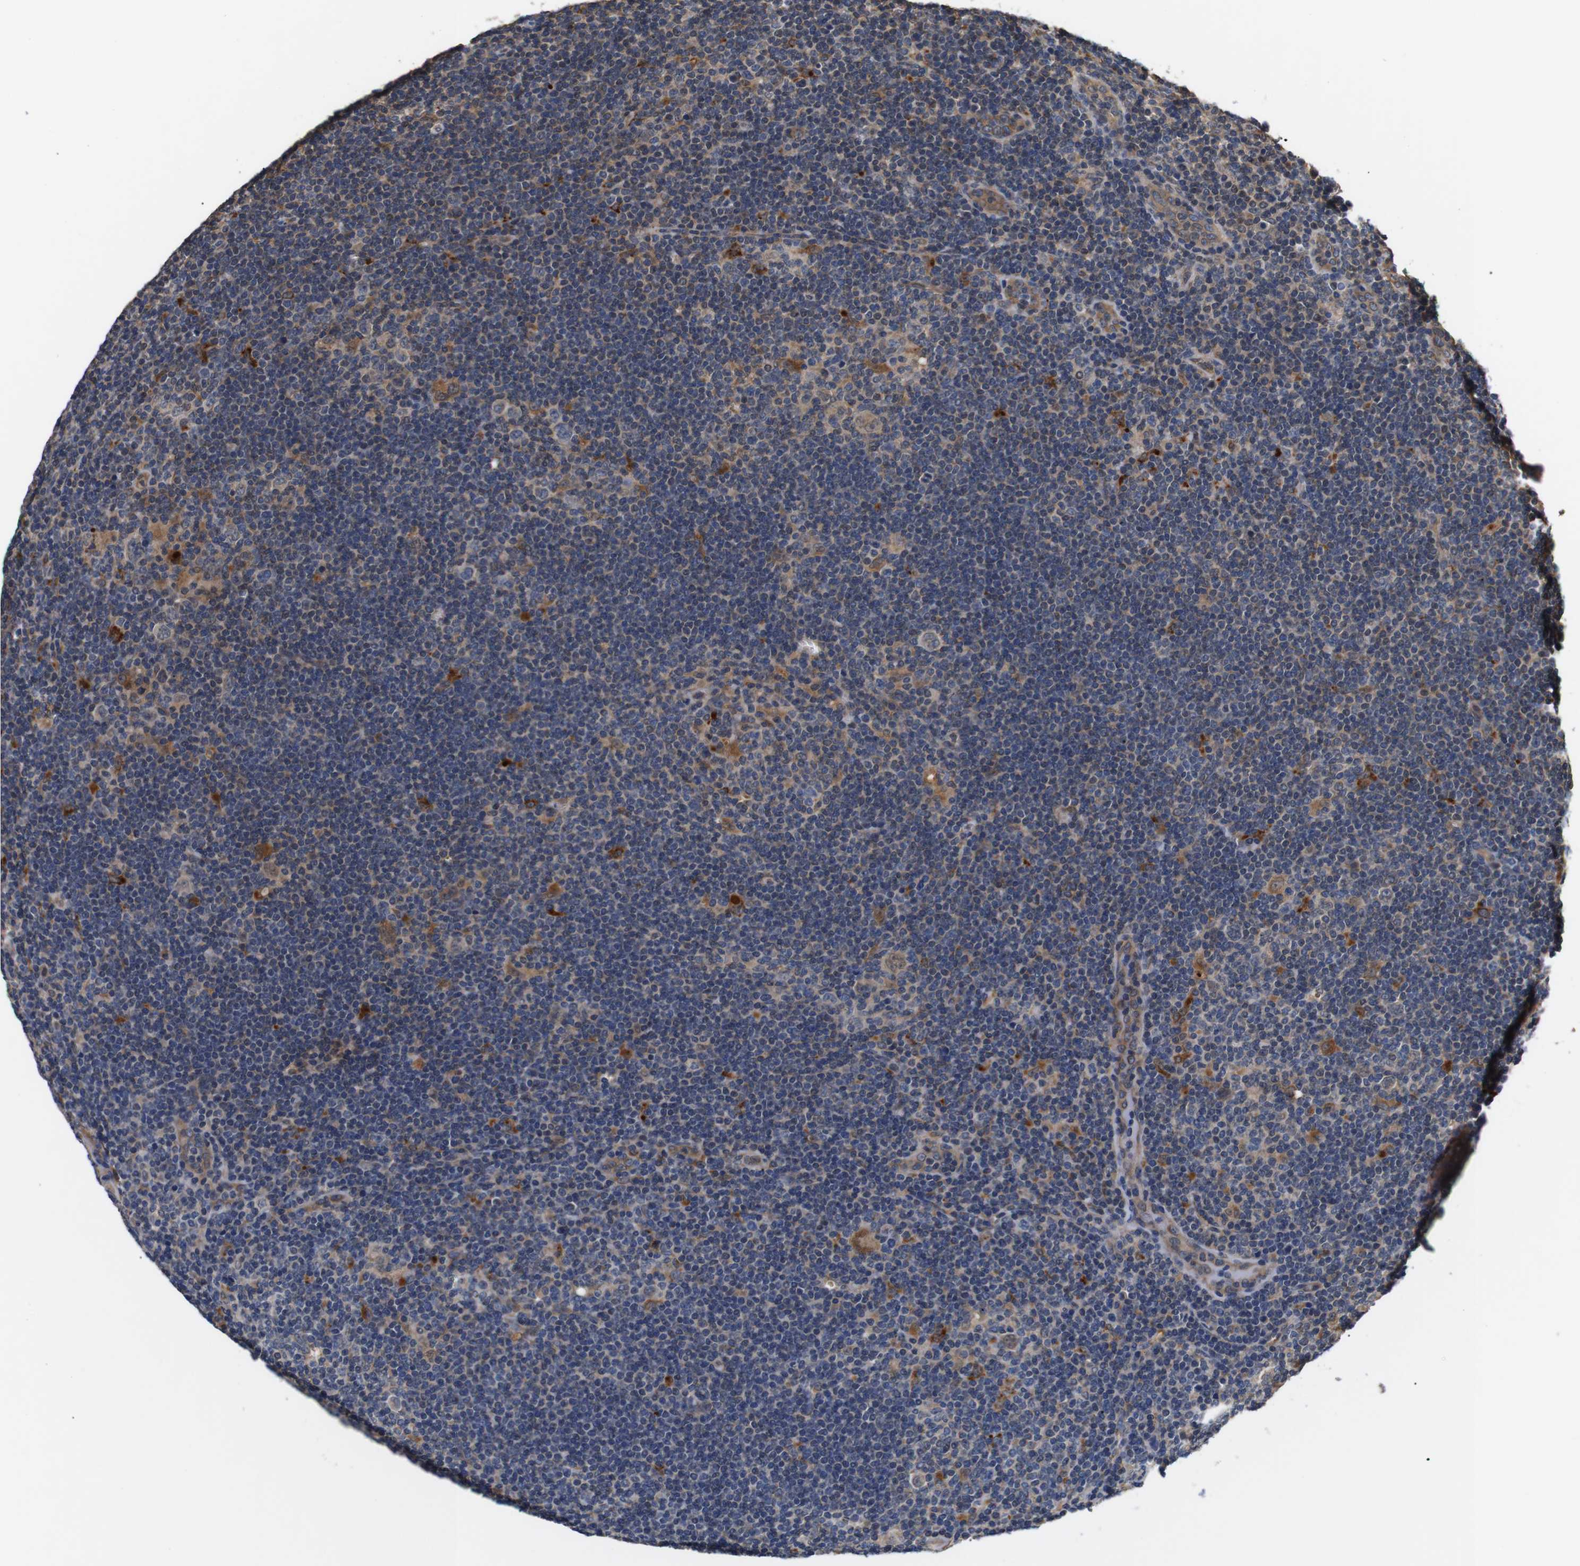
{"staining": {"intensity": "weak", "quantity": ">75%", "location": "cytoplasmic/membranous"}, "tissue": "lymphoma", "cell_type": "Tumor cells", "image_type": "cancer", "snomed": [{"axis": "morphology", "description": "Hodgkin's disease, NOS"}, {"axis": "topography", "description": "Lymph node"}], "caption": "Protein staining exhibits weak cytoplasmic/membranous expression in approximately >75% of tumor cells in Hodgkin's disease.", "gene": "DDR1", "patient": {"sex": "female", "age": 57}}